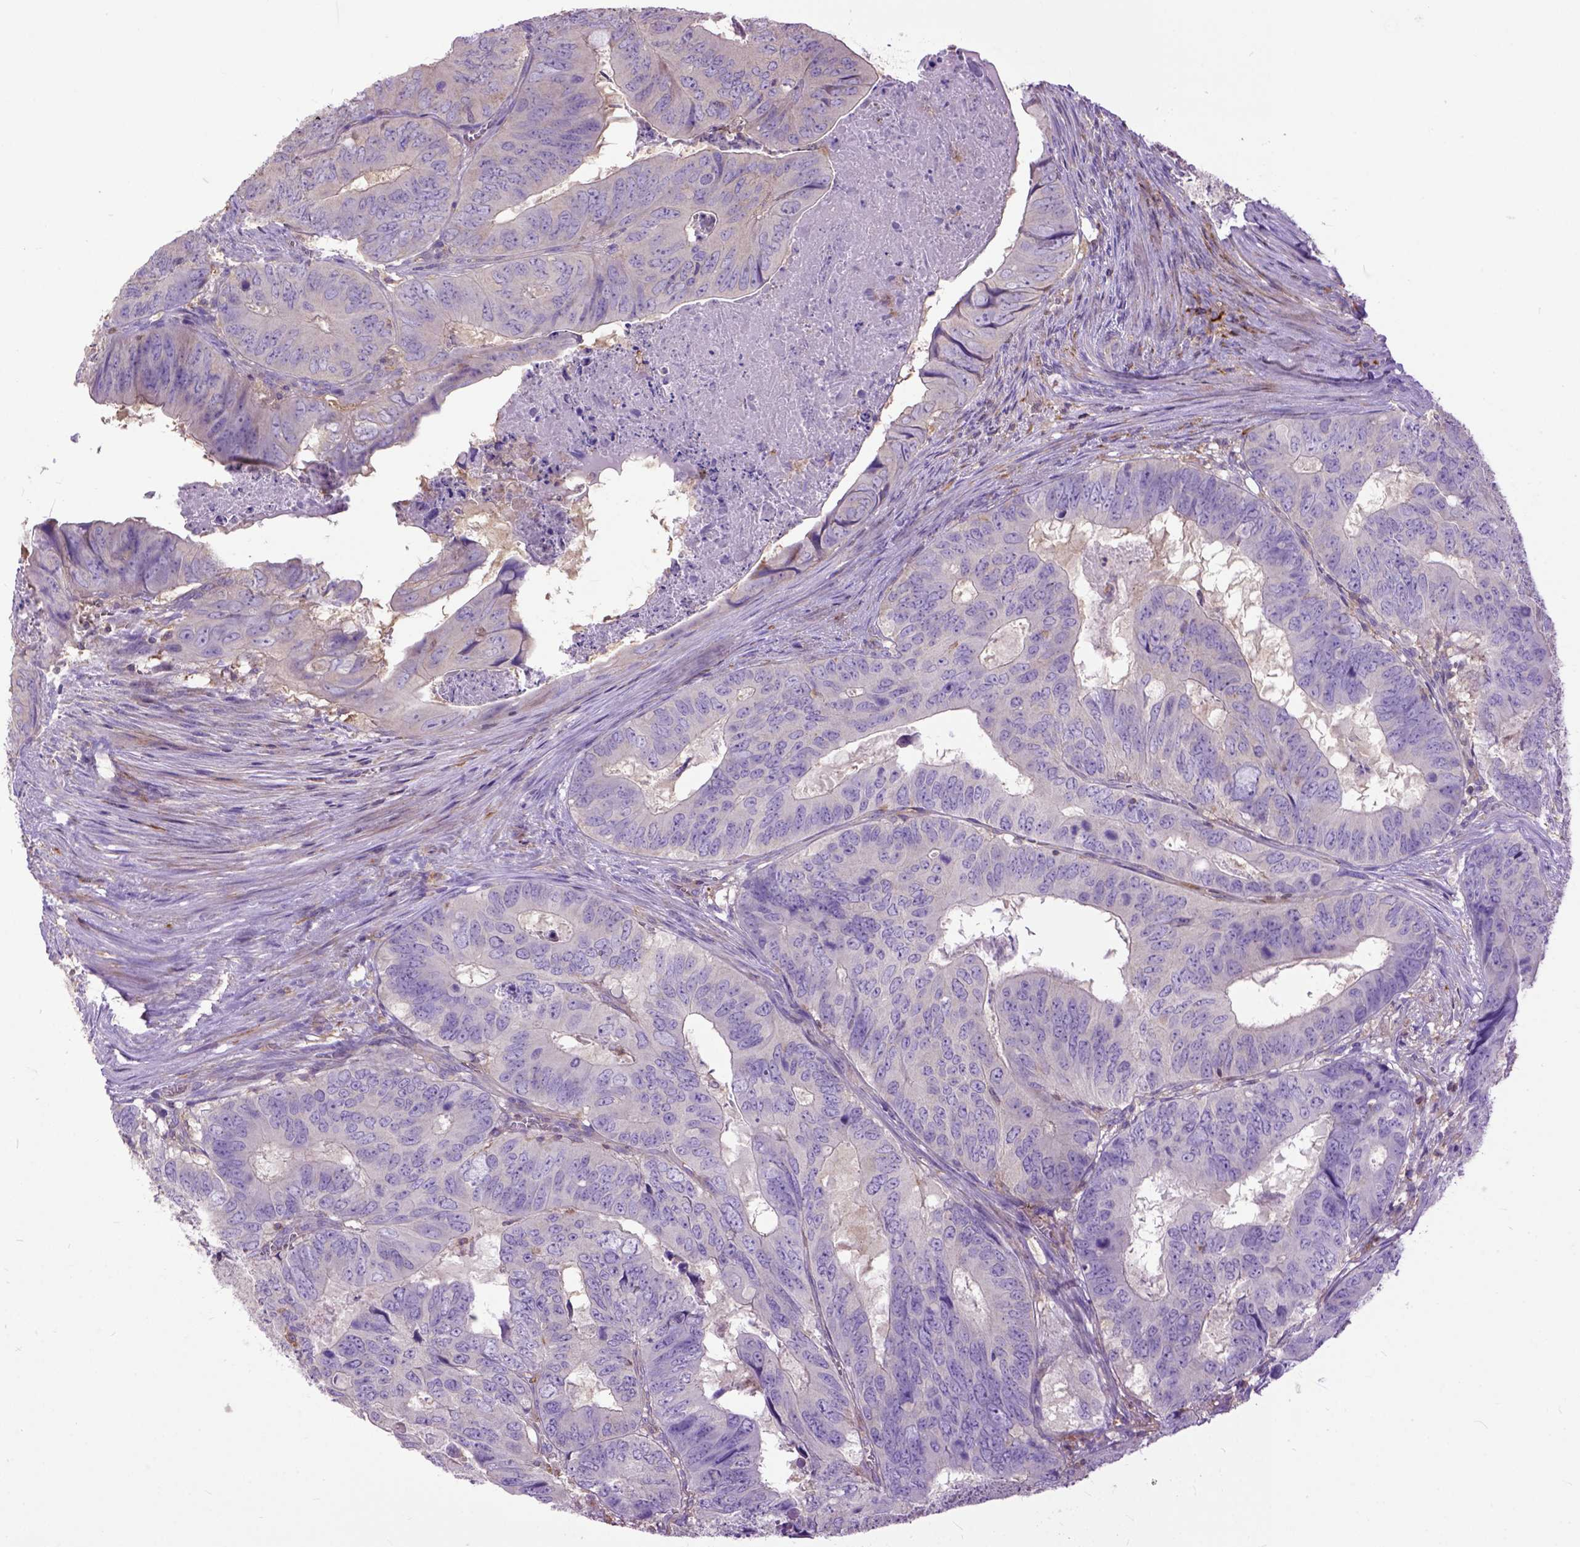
{"staining": {"intensity": "negative", "quantity": "none", "location": "none"}, "tissue": "colorectal cancer", "cell_type": "Tumor cells", "image_type": "cancer", "snomed": [{"axis": "morphology", "description": "Adenocarcinoma, NOS"}, {"axis": "topography", "description": "Colon"}], "caption": "IHC of human colorectal cancer (adenocarcinoma) demonstrates no positivity in tumor cells.", "gene": "NAMPT", "patient": {"sex": "male", "age": 79}}